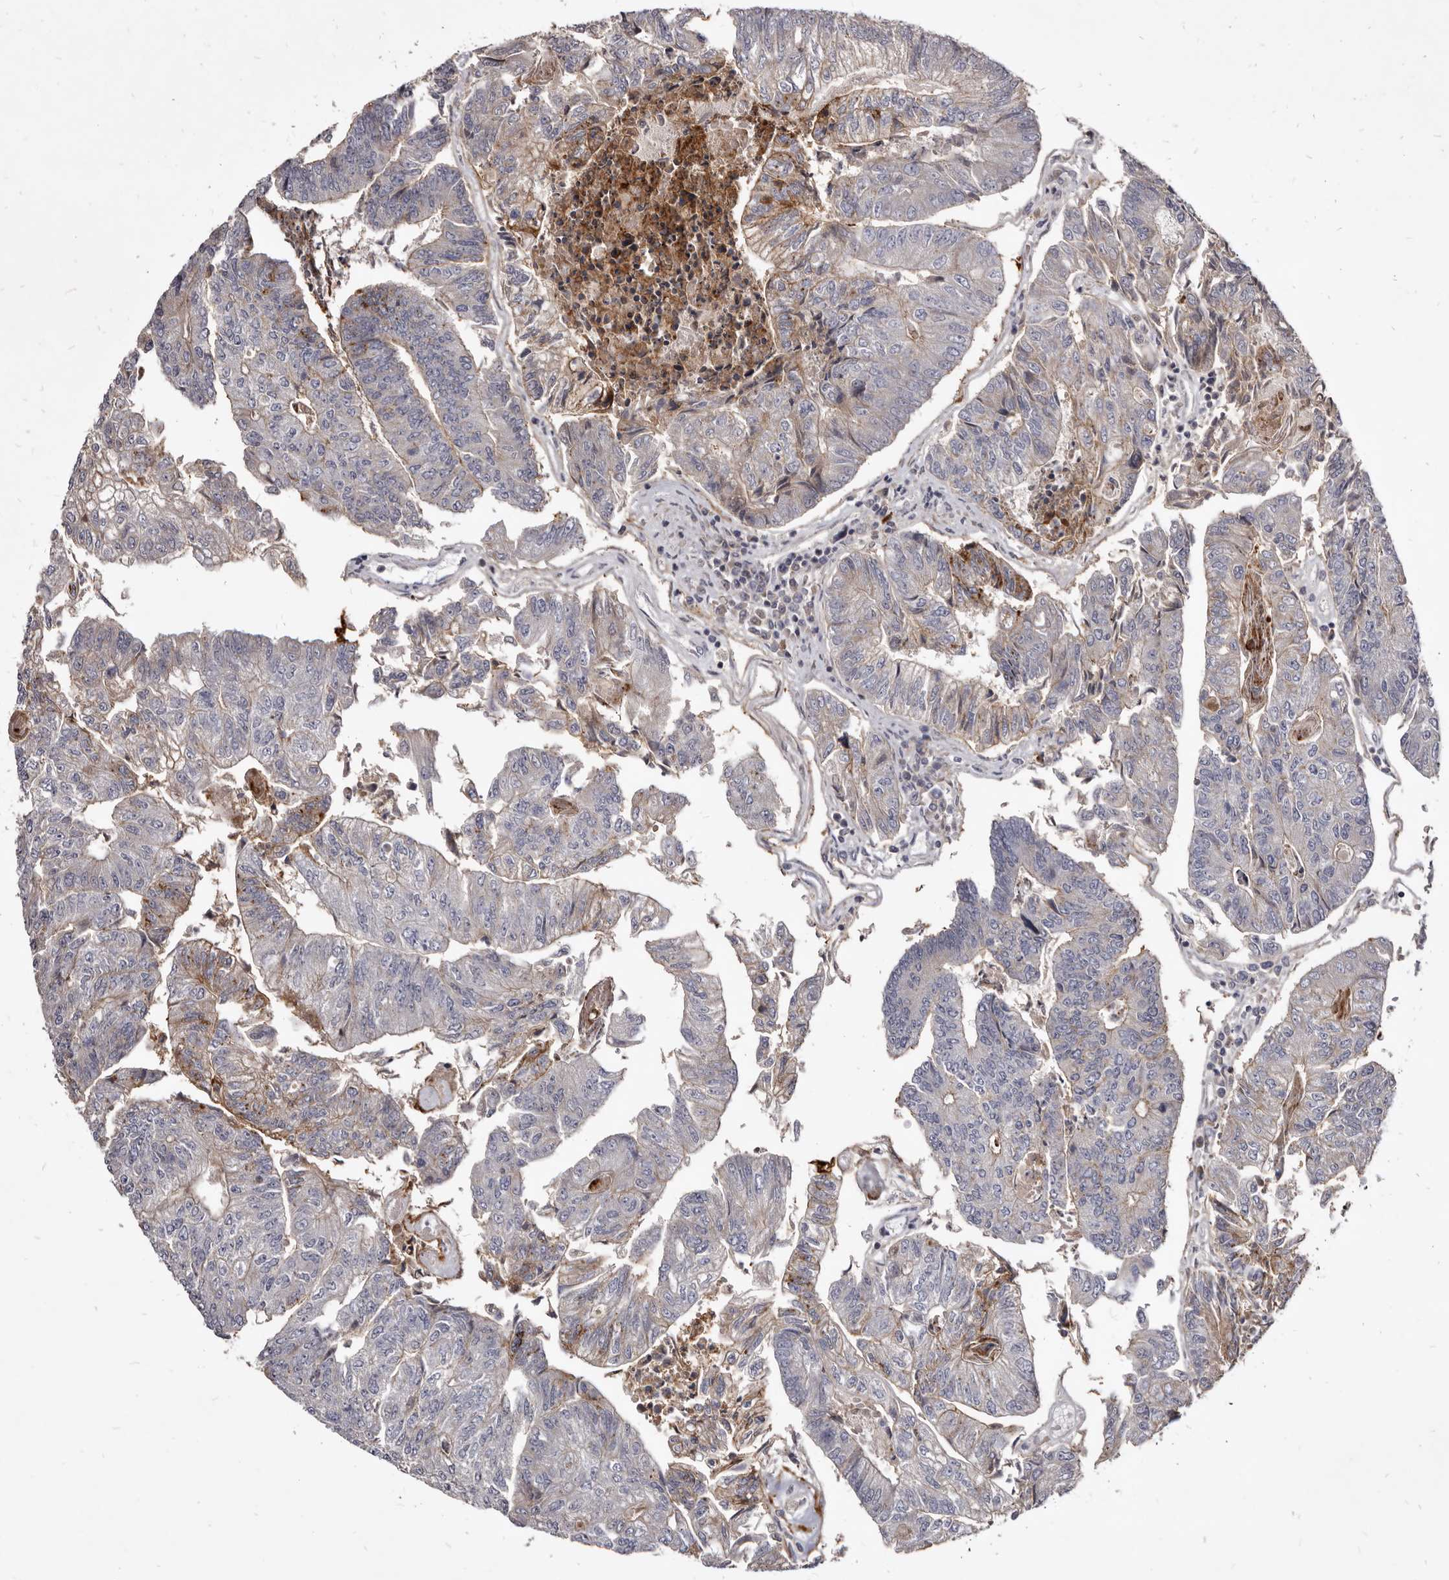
{"staining": {"intensity": "moderate", "quantity": "<25%", "location": "cytoplasmic/membranous"}, "tissue": "colorectal cancer", "cell_type": "Tumor cells", "image_type": "cancer", "snomed": [{"axis": "morphology", "description": "Adenocarcinoma, NOS"}, {"axis": "topography", "description": "Colon"}], "caption": "Protein expression analysis of human colorectal cancer (adenocarcinoma) reveals moderate cytoplasmic/membranous expression in approximately <25% of tumor cells. The protein is shown in brown color, while the nuclei are stained blue.", "gene": "FAS", "patient": {"sex": "female", "age": 67}}